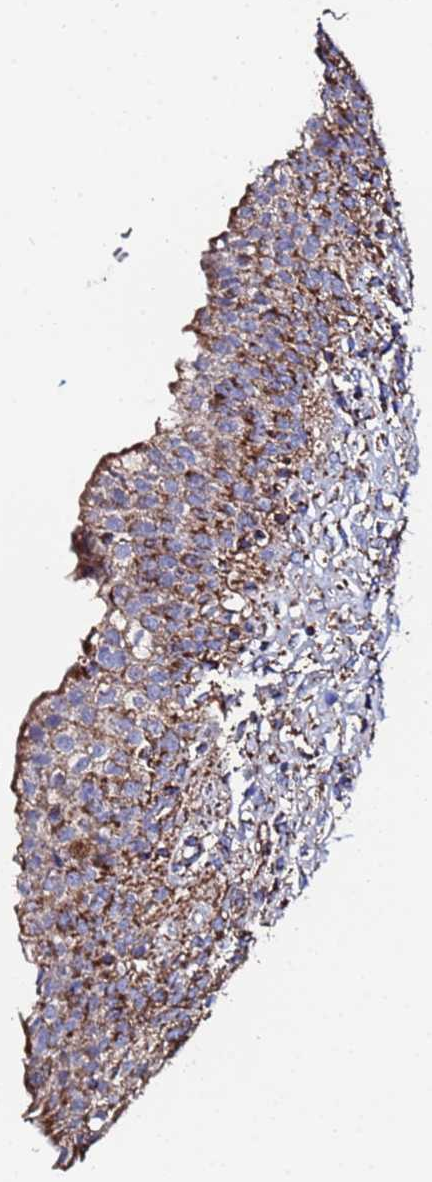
{"staining": {"intensity": "moderate", "quantity": ">75%", "location": "cytoplasmic/membranous"}, "tissue": "urinary bladder", "cell_type": "Urothelial cells", "image_type": "normal", "snomed": [{"axis": "morphology", "description": "Normal tissue, NOS"}, {"axis": "topography", "description": "Urinary bladder"}], "caption": "Protein staining of normal urinary bladder displays moderate cytoplasmic/membranous staining in about >75% of urothelial cells. (DAB IHC with brightfield microscopy, high magnification).", "gene": "GLUD1", "patient": {"sex": "male", "age": 55}}